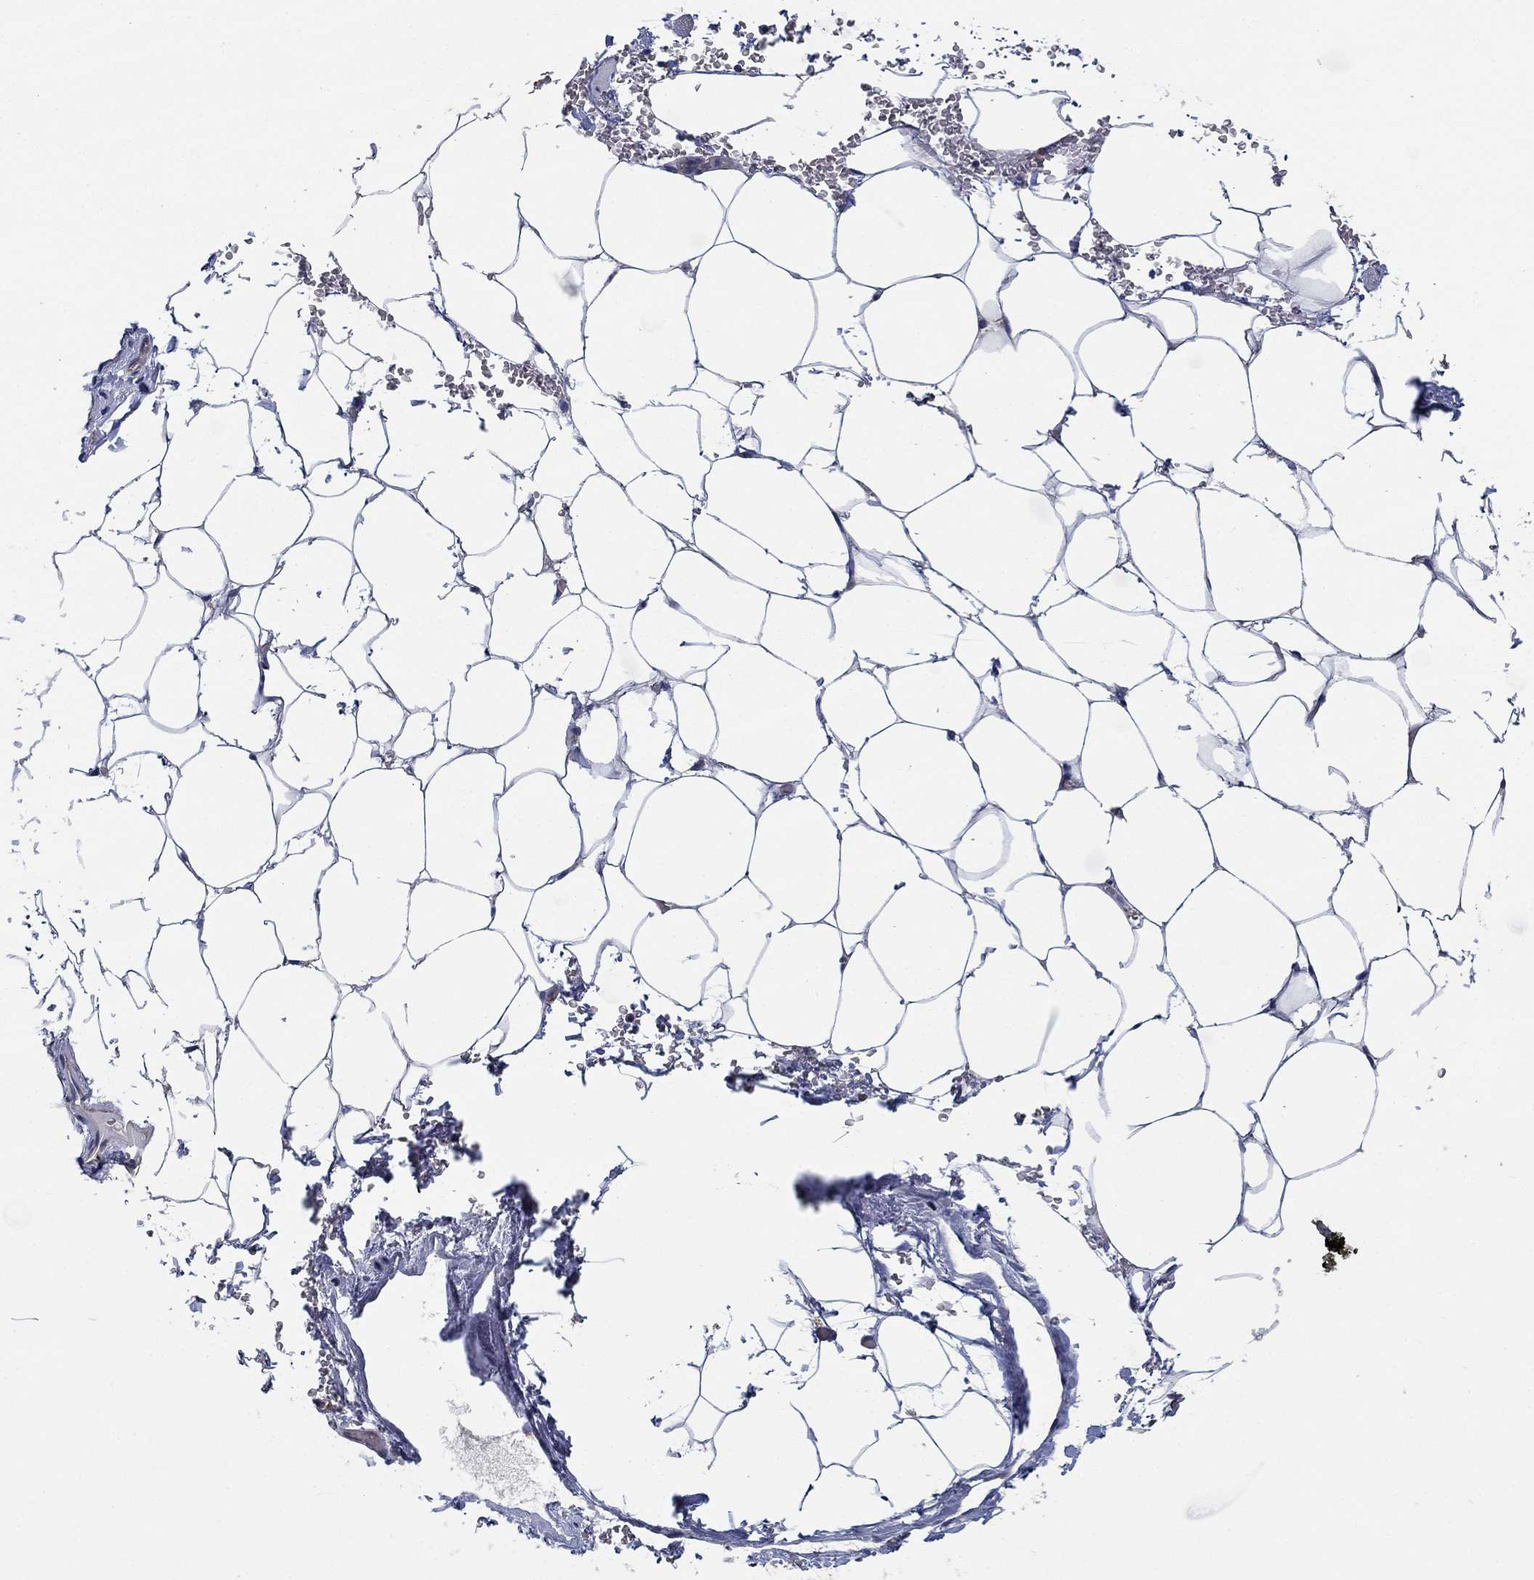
{"staining": {"intensity": "negative", "quantity": "none", "location": "none"}, "tissue": "adipose tissue", "cell_type": "Adipocytes", "image_type": "normal", "snomed": [{"axis": "morphology", "description": "Normal tissue, NOS"}, {"axis": "topography", "description": "Soft tissue"}, {"axis": "topography", "description": "Adipose tissue"}, {"axis": "topography", "description": "Vascular tissue"}, {"axis": "topography", "description": "Peripheral nerve tissue"}], "caption": "Adipocytes show no significant positivity in unremarkable adipose tissue.", "gene": "HID1", "patient": {"sex": "male", "age": 68}}